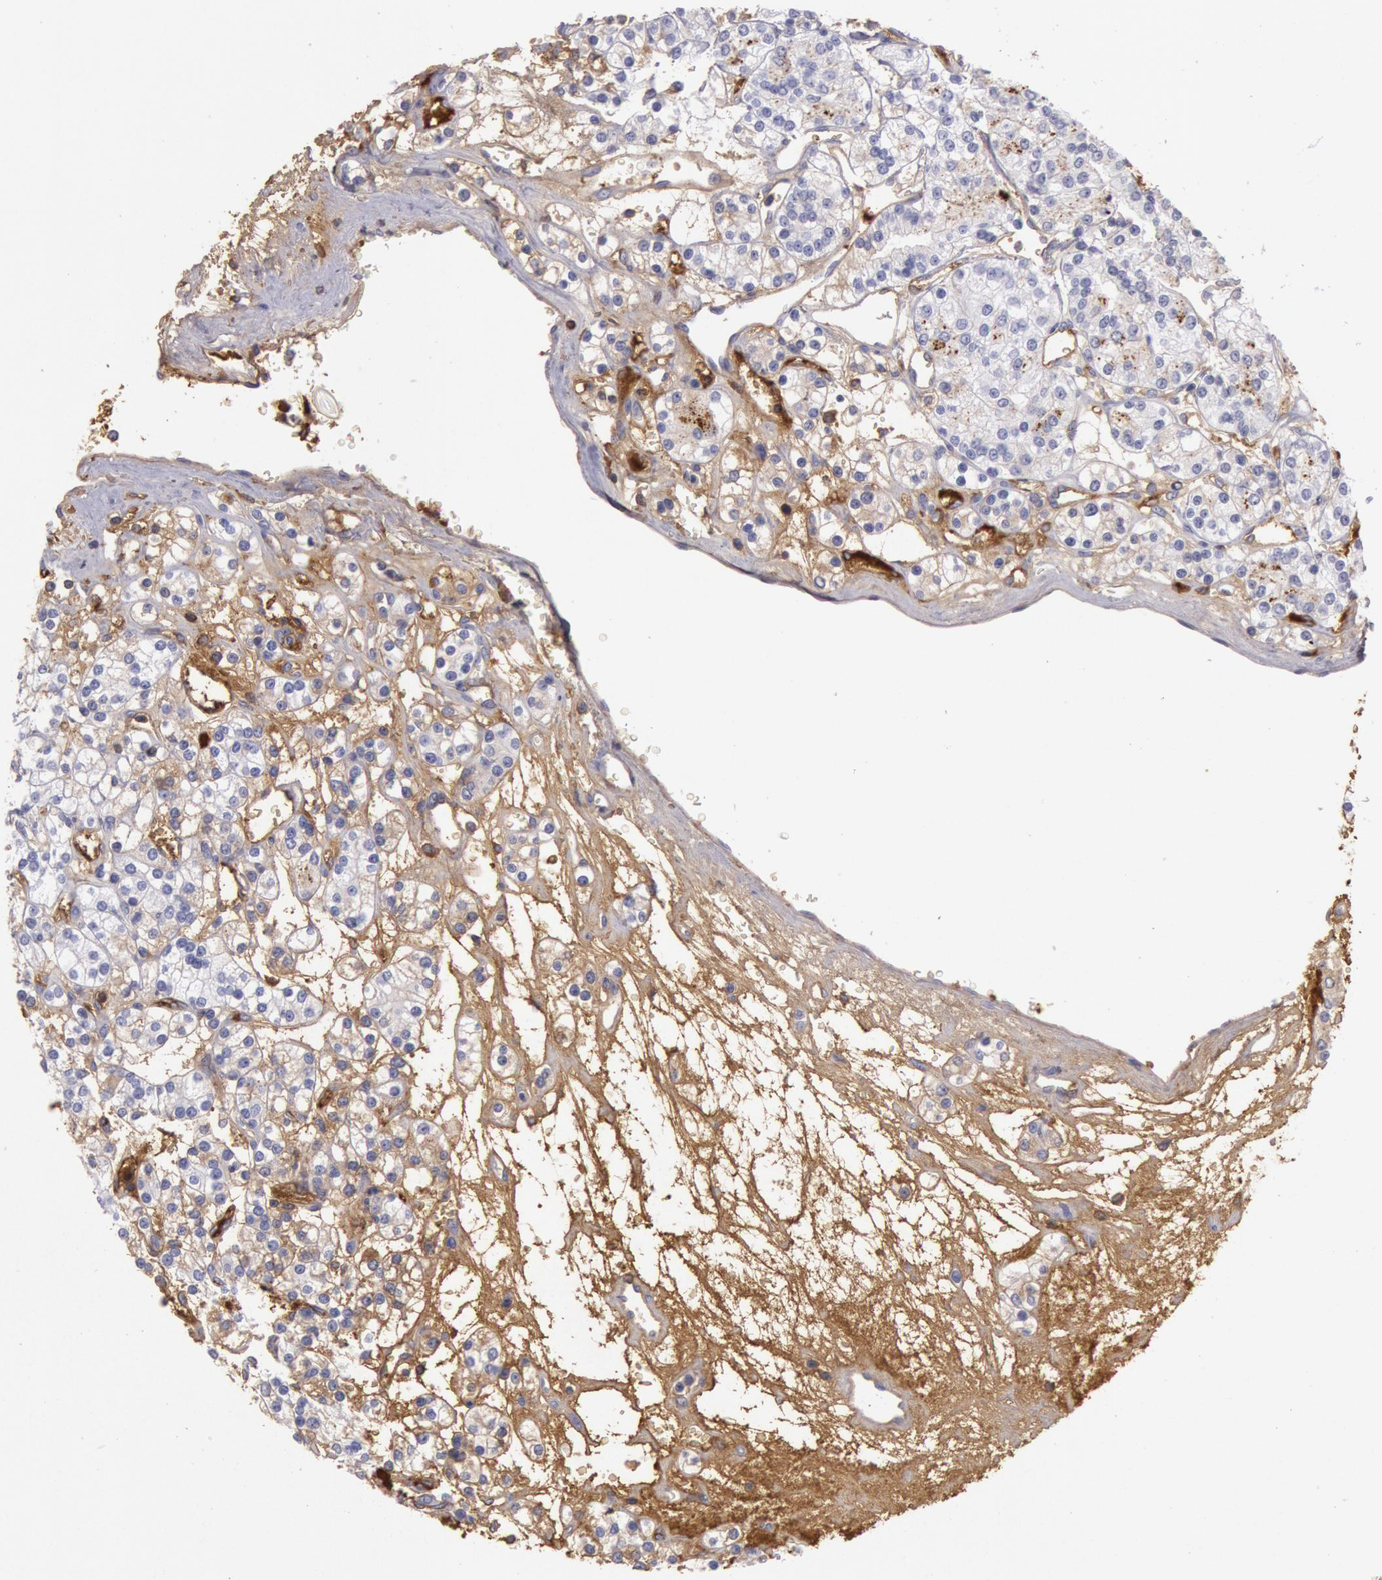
{"staining": {"intensity": "weak", "quantity": "<25%", "location": "cytoplasmic/membranous"}, "tissue": "renal cancer", "cell_type": "Tumor cells", "image_type": "cancer", "snomed": [{"axis": "morphology", "description": "Adenocarcinoma, NOS"}, {"axis": "topography", "description": "Kidney"}], "caption": "Protein analysis of renal adenocarcinoma exhibits no significant positivity in tumor cells.", "gene": "IGHG1", "patient": {"sex": "female", "age": 62}}